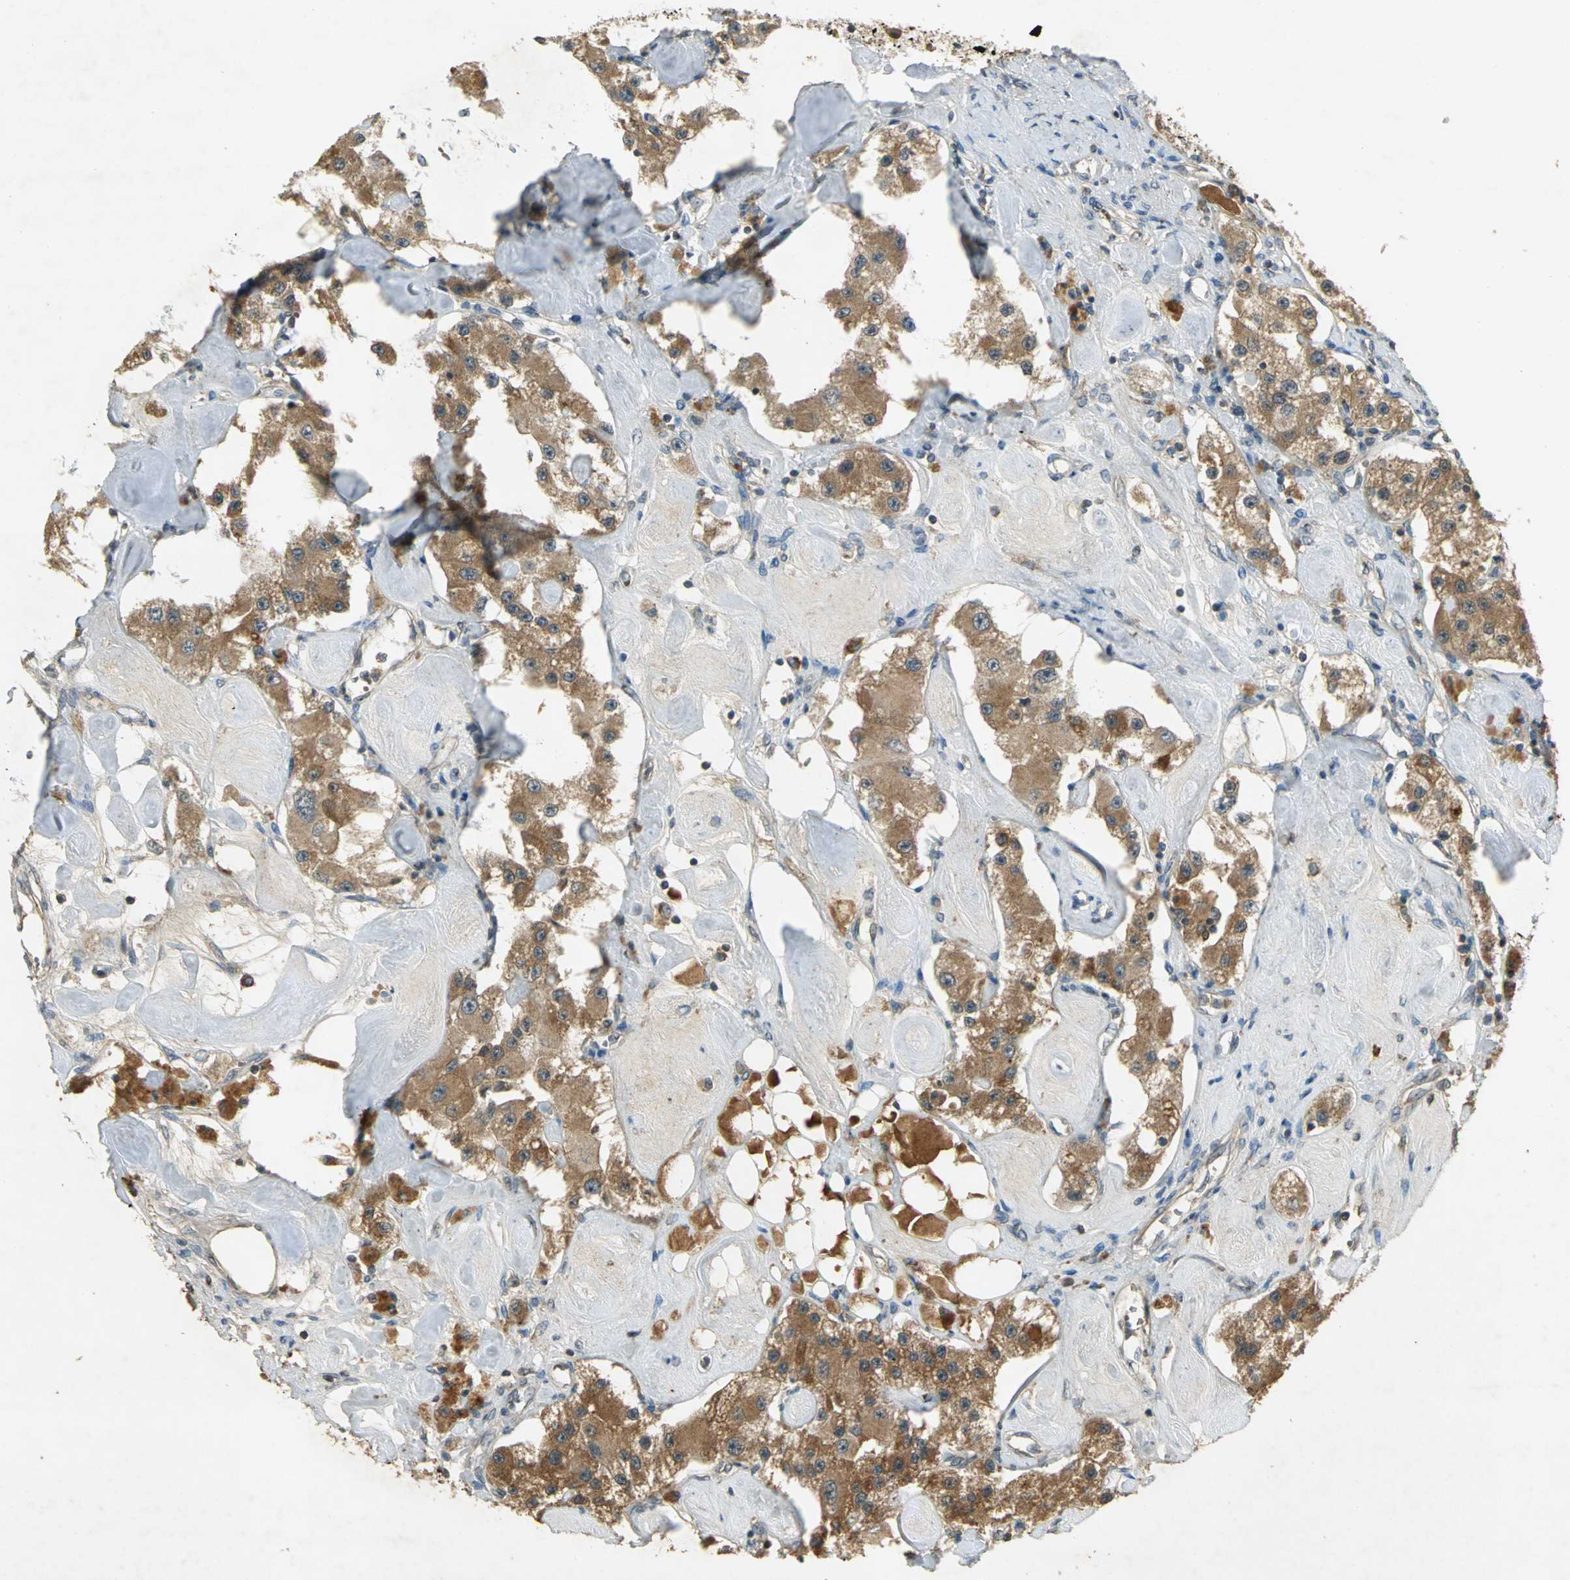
{"staining": {"intensity": "moderate", "quantity": ">75%", "location": "cytoplasmic/membranous"}, "tissue": "carcinoid", "cell_type": "Tumor cells", "image_type": "cancer", "snomed": [{"axis": "morphology", "description": "Carcinoid, malignant, NOS"}, {"axis": "topography", "description": "Pancreas"}], "caption": "Tumor cells reveal medium levels of moderate cytoplasmic/membranous staining in about >75% of cells in human carcinoid (malignant). (brown staining indicates protein expression, while blue staining denotes nuclei).", "gene": "KEAP1", "patient": {"sex": "male", "age": 41}}